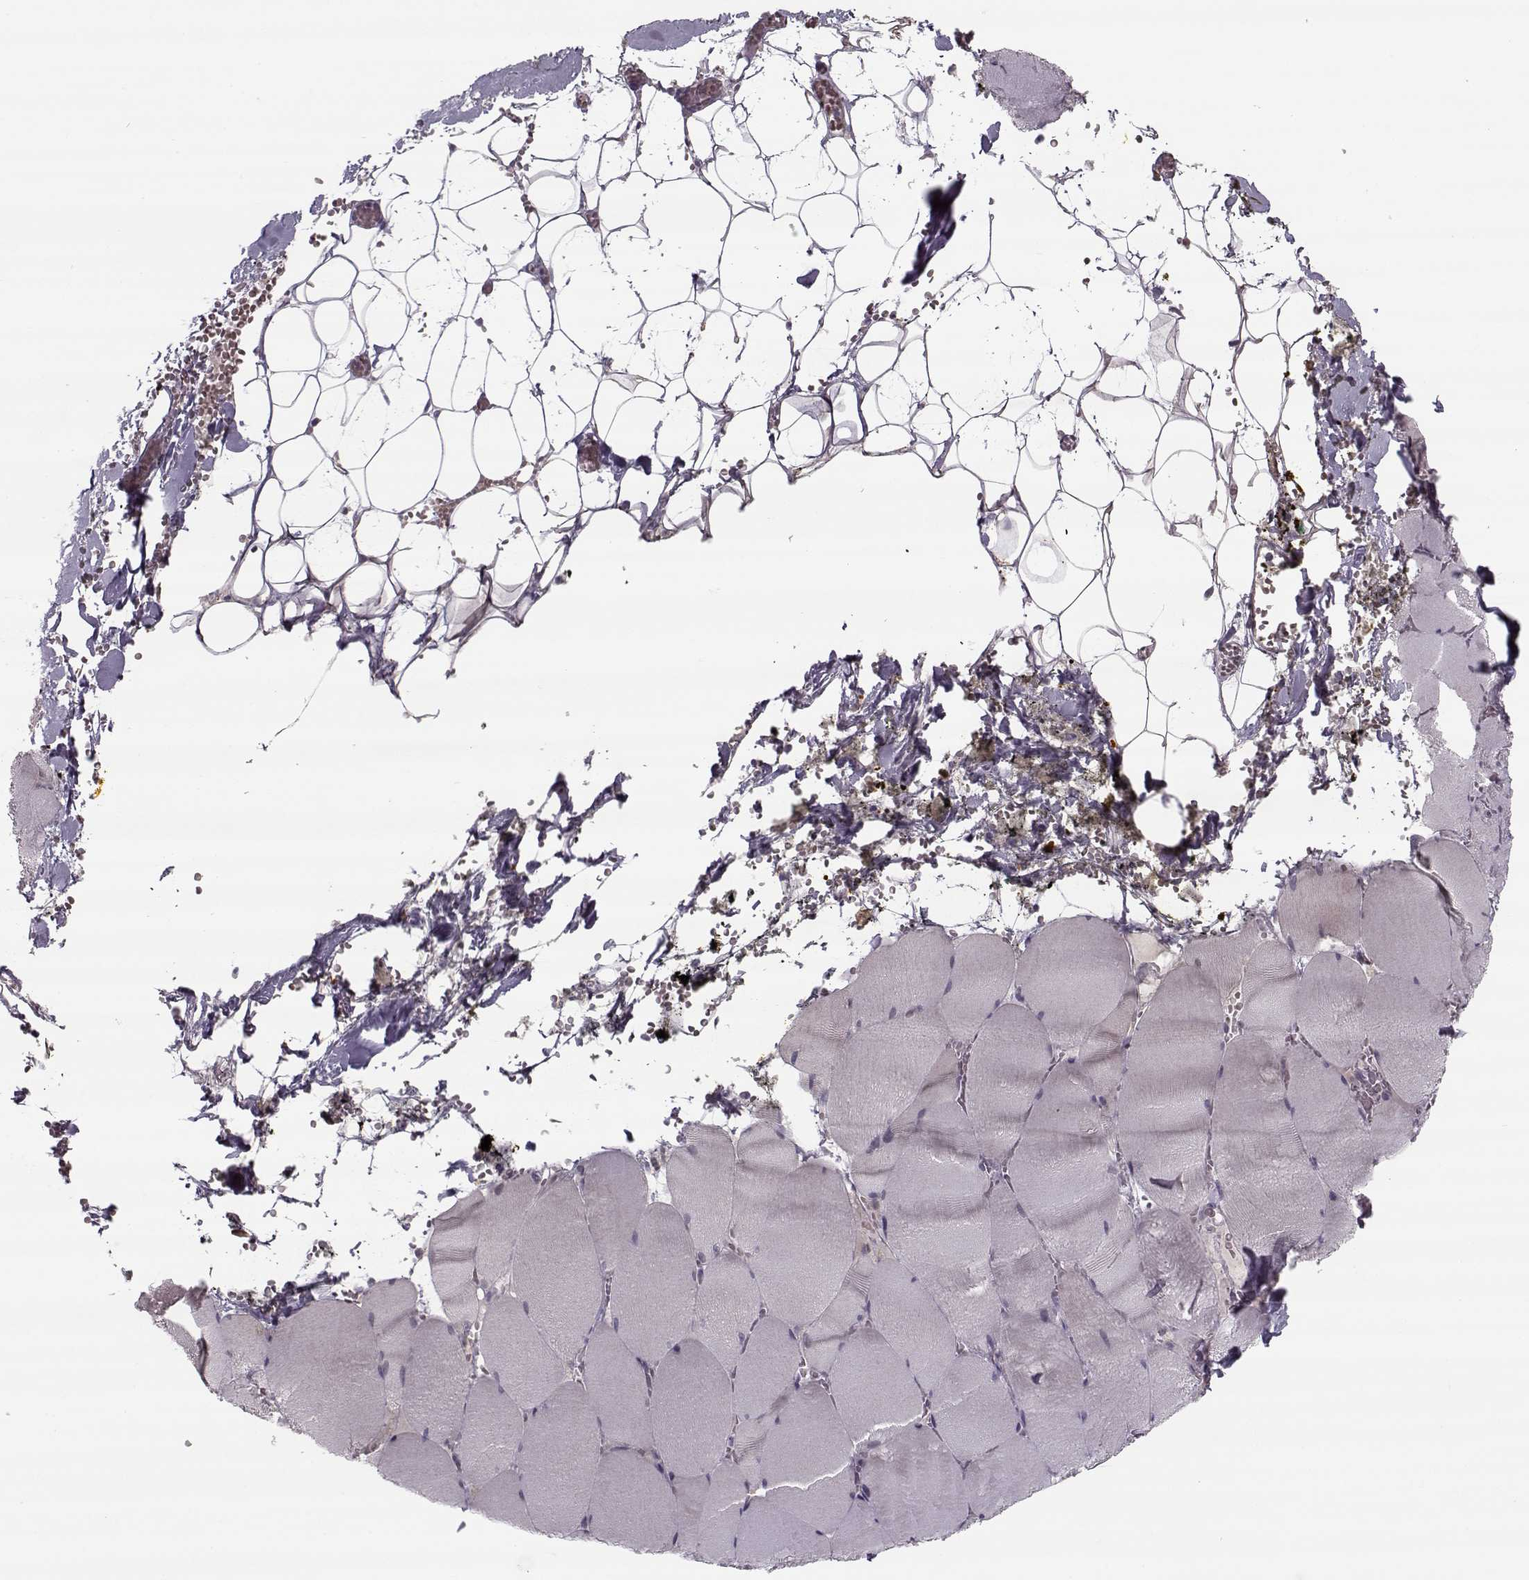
{"staining": {"intensity": "negative", "quantity": "none", "location": "none"}, "tissue": "skeletal muscle", "cell_type": "Myocytes", "image_type": "normal", "snomed": [{"axis": "morphology", "description": "Normal tissue, NOS"}, {"axis": "topography", "description": "Skeletal muscle"}], "caption": "Myocytes are negative for brown protein staining in normal skeletal muscle. Nuclei are stained in blue.", "gene": "DNAI3", "patient": {"sex": "male", "age": 56}}